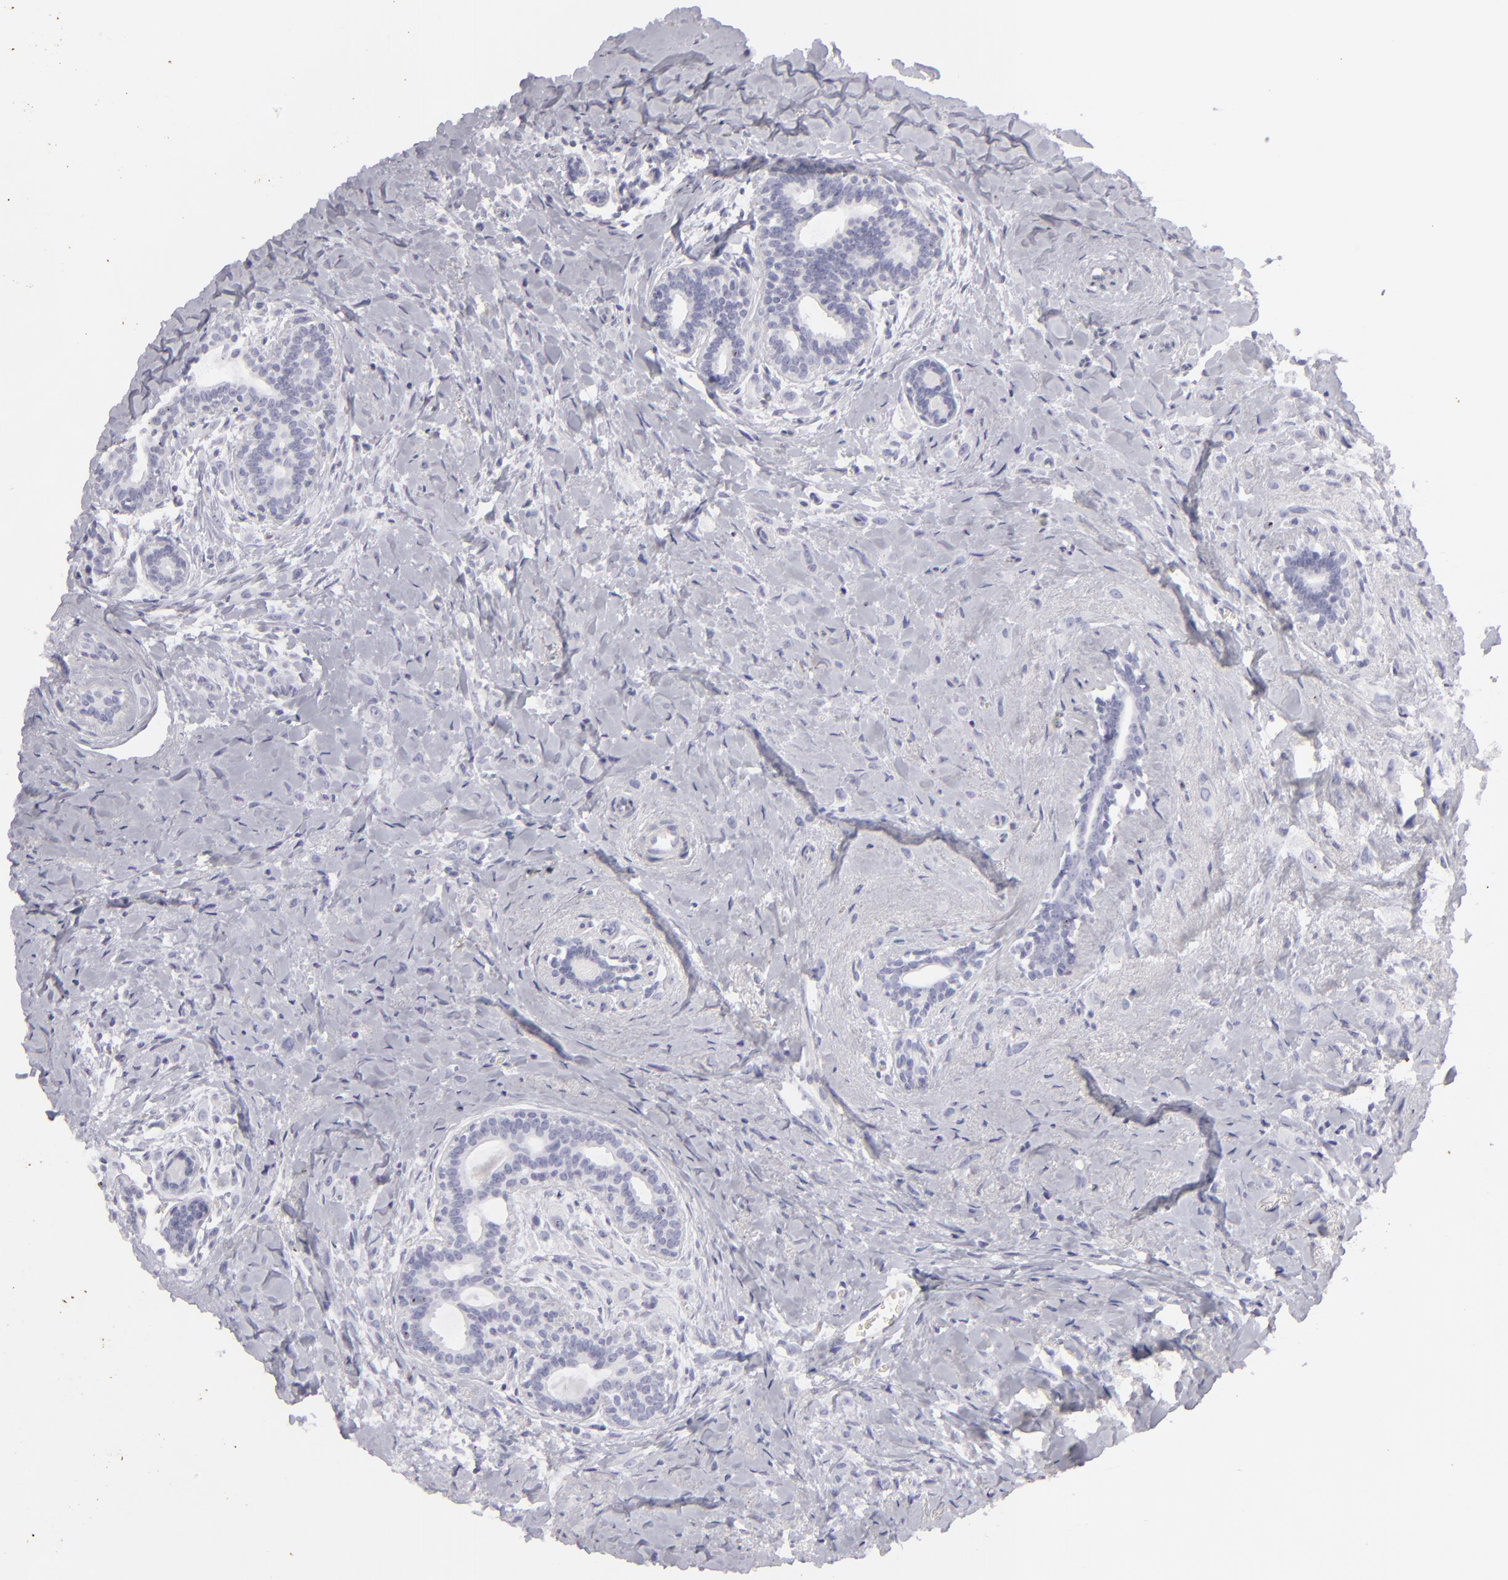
{"staining": {"intensity": "negative", "quantity": "none", "location": "none"}, "tissue": "breast cancer", "cell_type": "Tumor cells", "image_type": "cancer", "snomed": [{"axis": "morphology", "description": "Lobular carcinoma"}, {"axis": "topography", "description": "Breast"}], "caption": "This image is of breast cancer stained with IHC to label a protein in brown with the nuclei are counter-stained blue. There is no positivity in tumor cells.", "gene": "KRT1", "patient": {"sex": "female", "age": 57}}